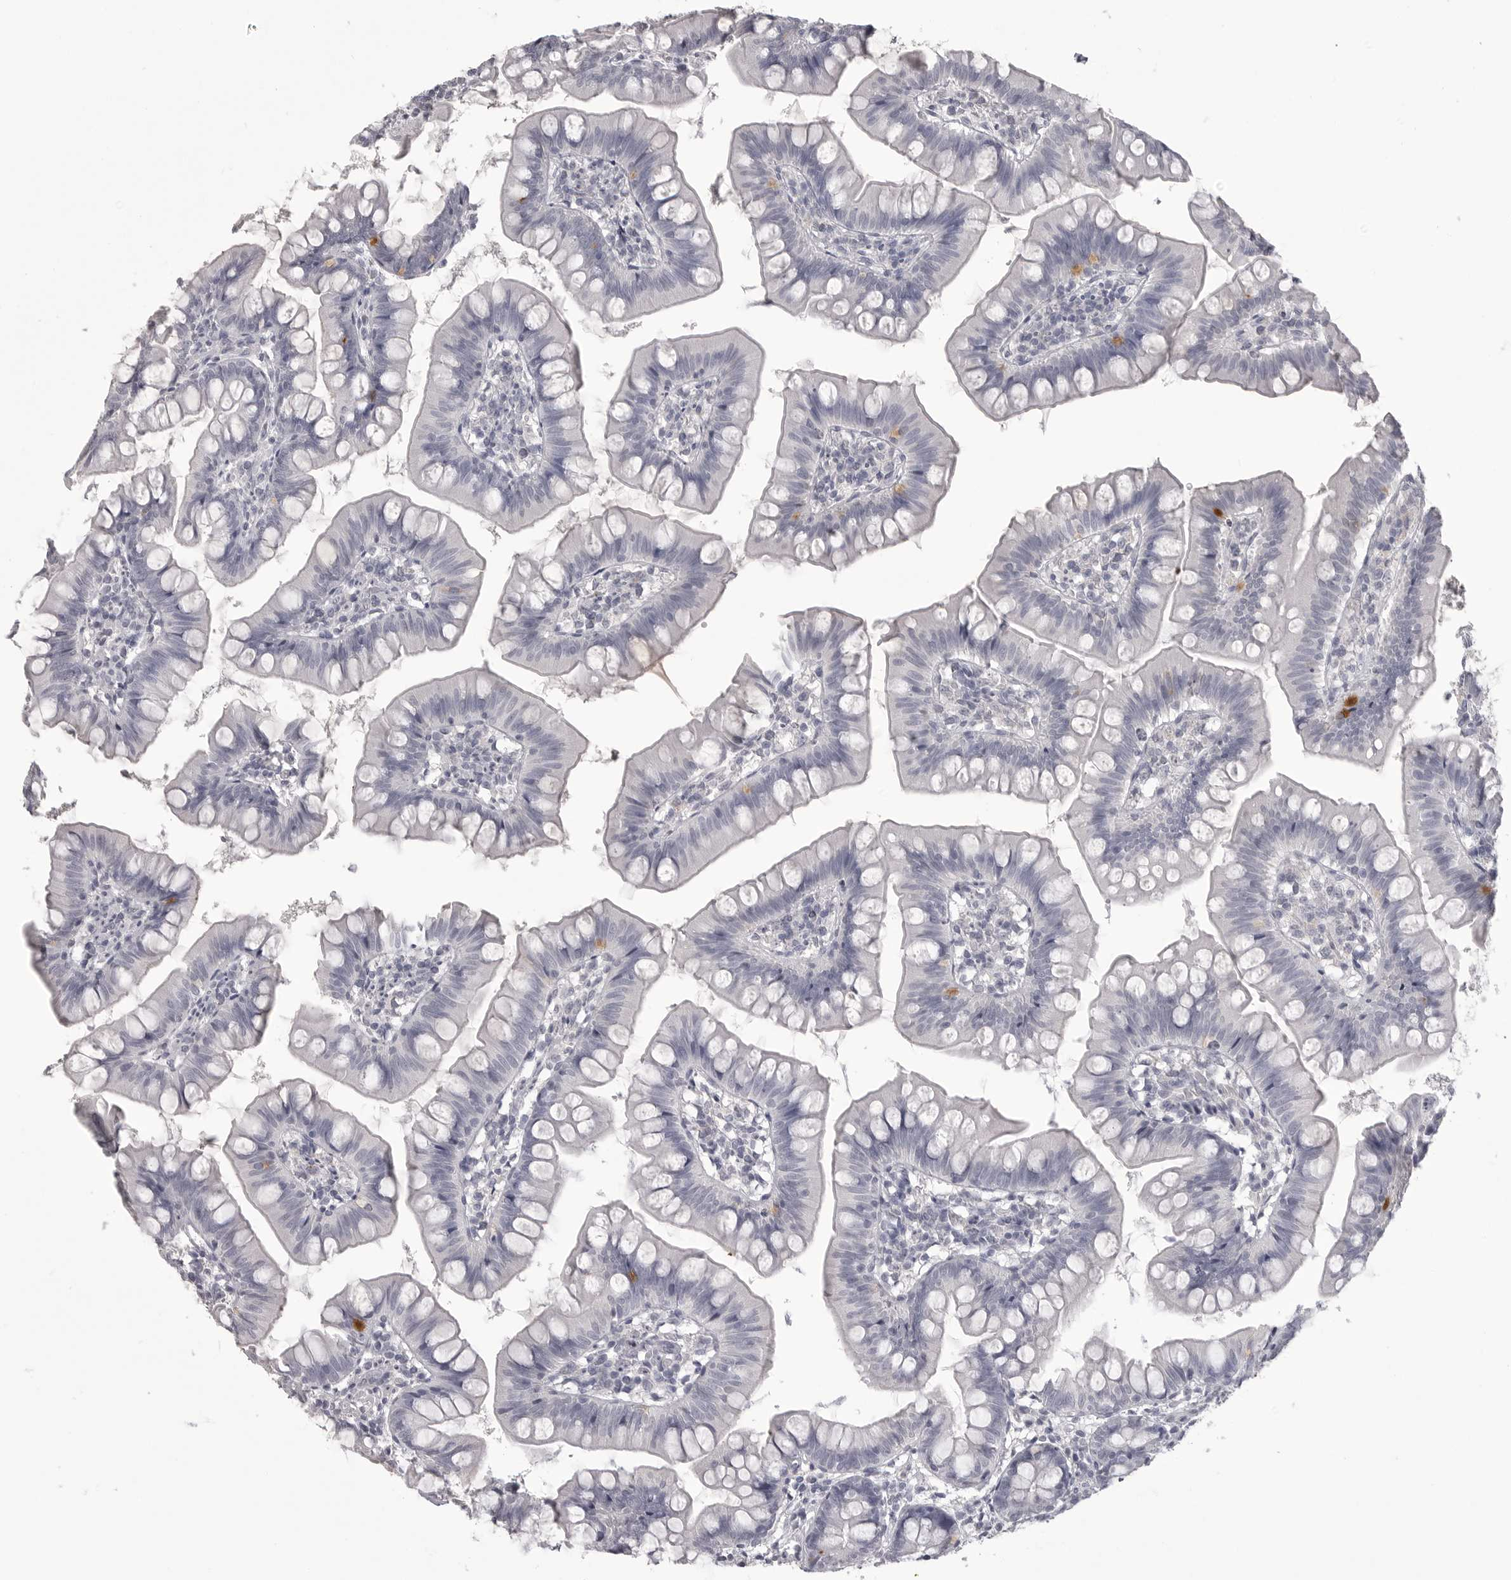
{"staining": {"intensity": "negative", "quantity": "none", "location": "none"}, "tissue": "small intestine", "cell_type": "Glandular cells", "image_type": "normal", "snomed": [{"axis": "morphology", "description": "Normal tissue, NOS"}, {"axis": "topography", "description": "Small intestine"}], "caption": "Human small intestine stained for a protein using immunohistochemistry exhibits no staining in glandular cells.", "gene": "TIMP1", "patient": {"sex": "male", "age": 7}}